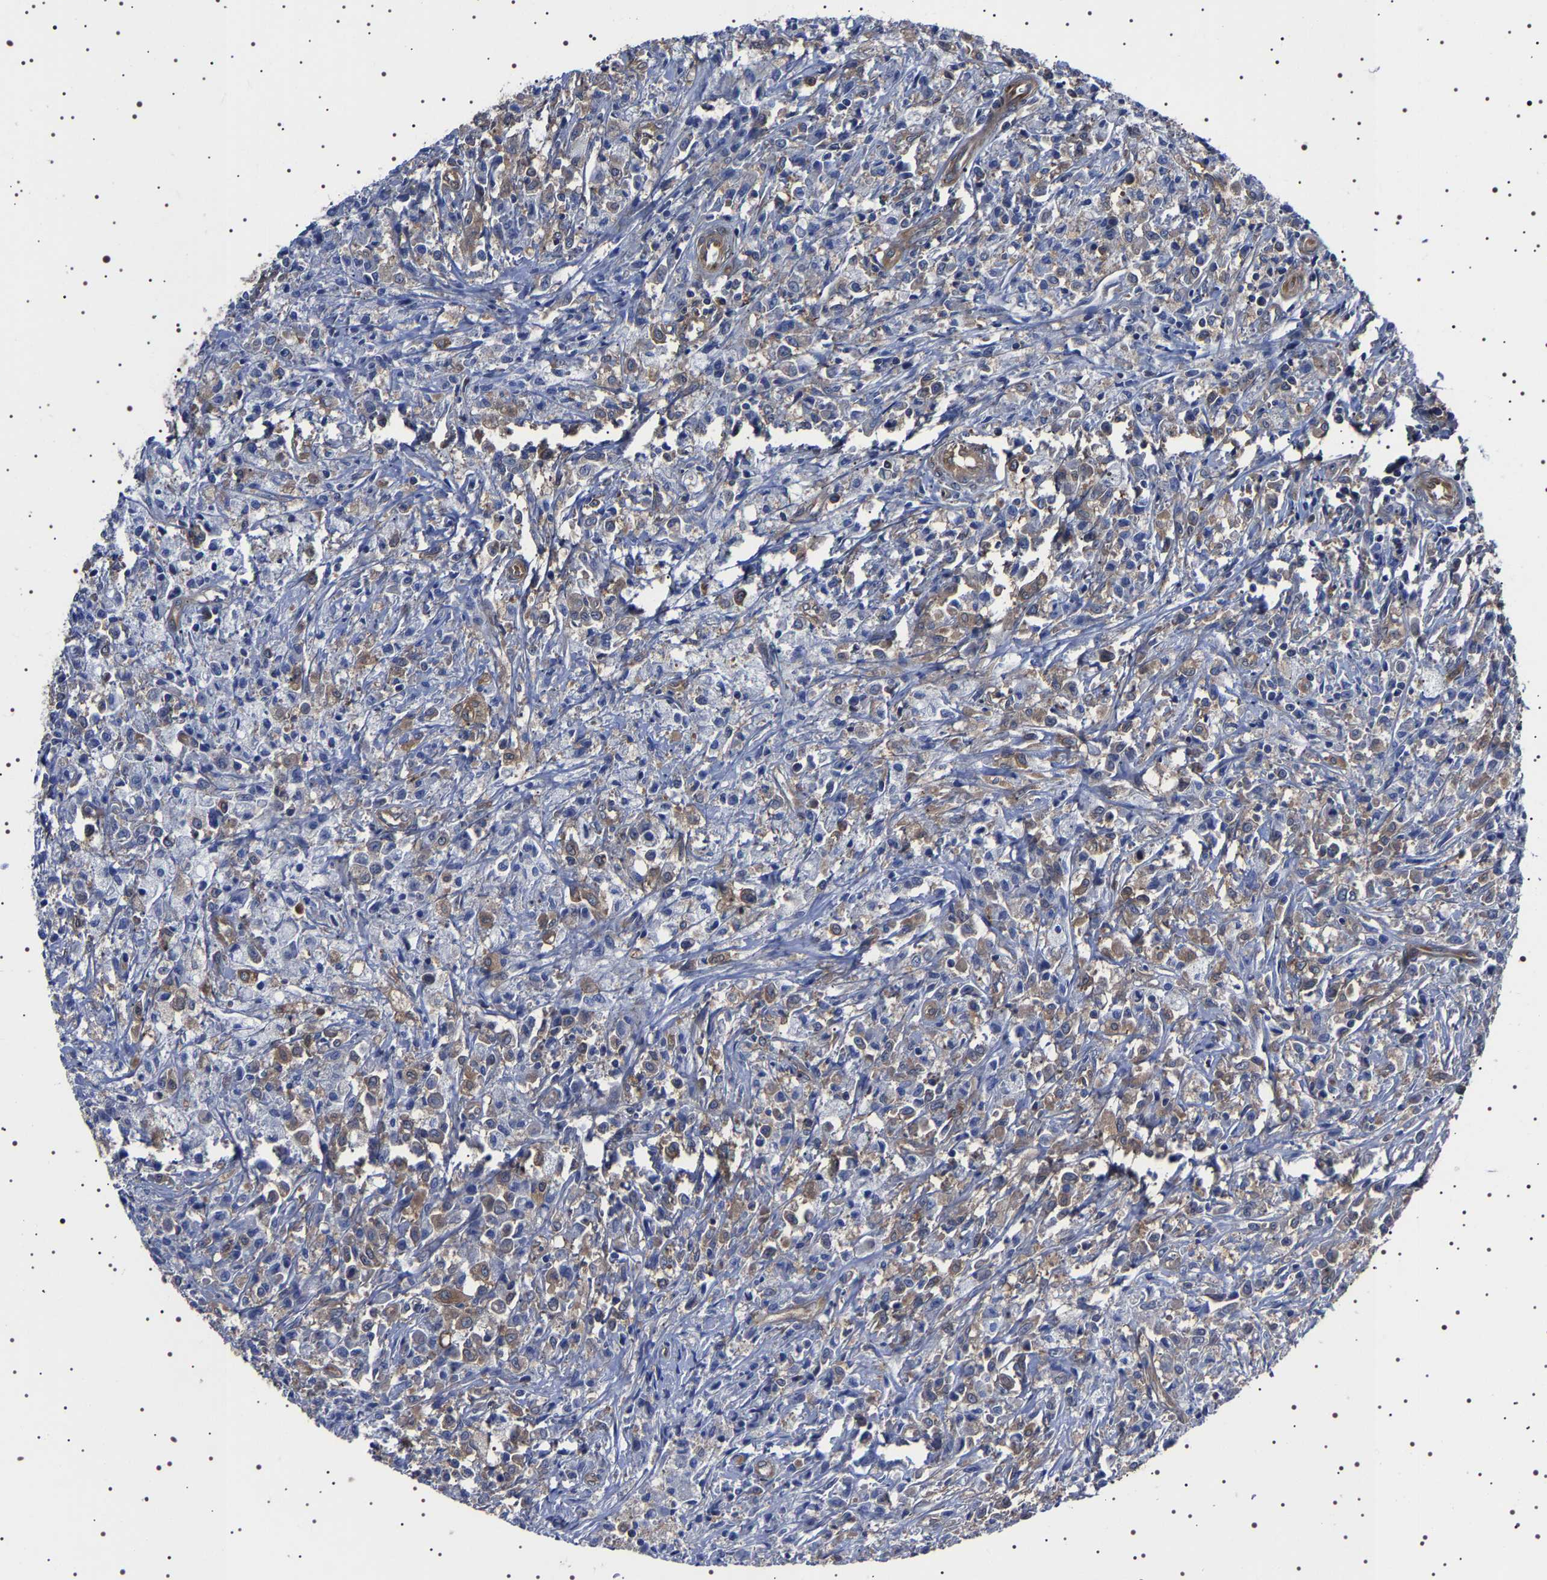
{"staining": {"intensity": "weak", "quantity": "25%-75%", "location": "cytoplasmic/membranous"}, "tissue": "testis cancer", "cell_type": "Tumor cells", "image_type": "cancer", "snomed": [{"axis": "morphology", "description": "Carcinoma, Embryonal, NOS"}, {"axis": "topography", "description": "Testis"}], "caption": "Testis cancer stained with a brown dye displays weak cytoplasmic/membranous positive staining in about 25%-75% of tumor cells.", "gene": "DARS1", "patient": {"sex": "male", "age": 2}}